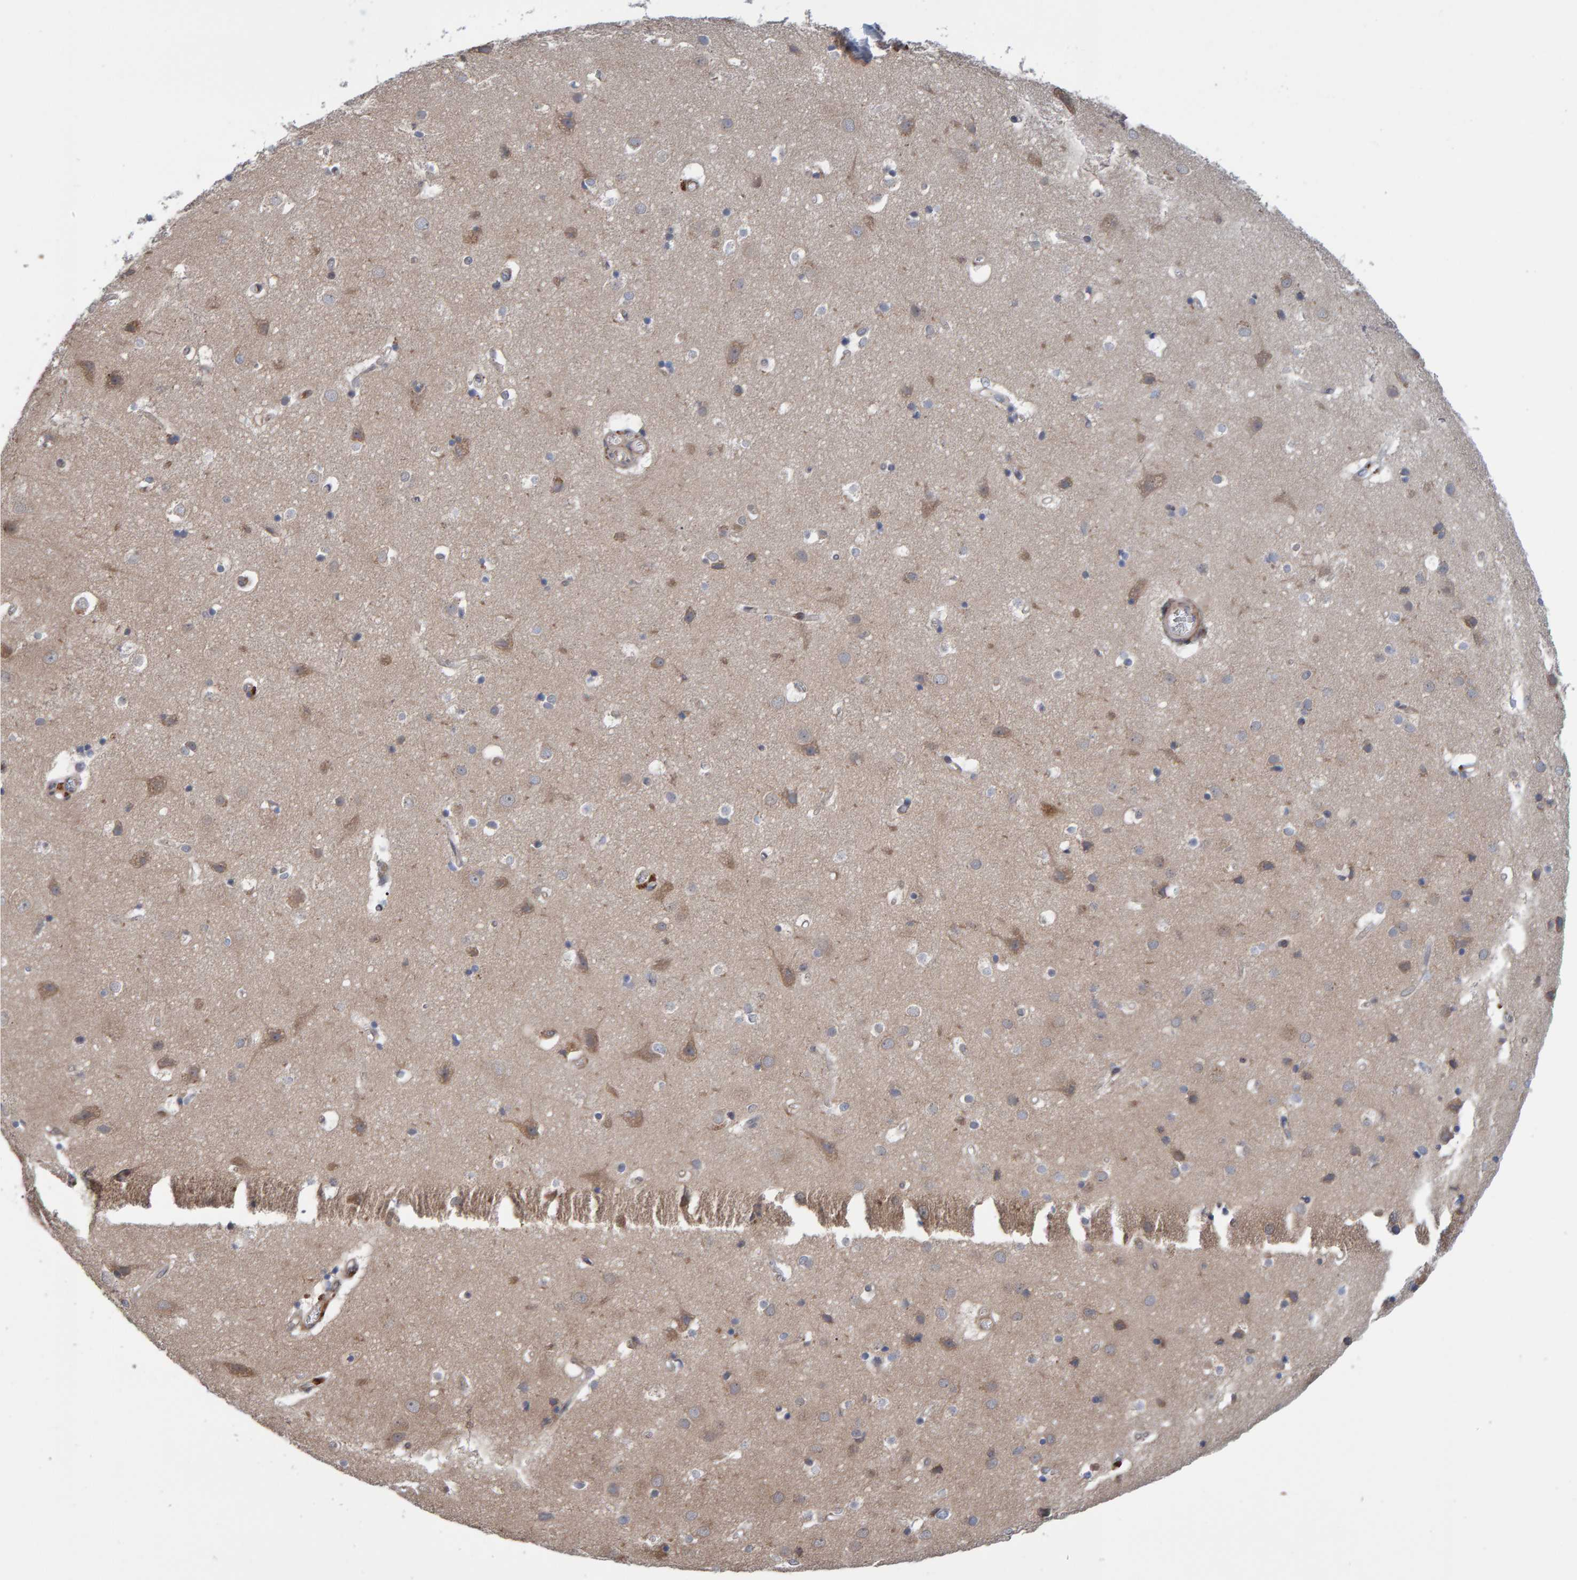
{"staining": {"intensity": "negative", "quantity": "none", "location": "none"}, "tissue": "cerebral cortex", "cell_type": "Endothelial cells", "image_type": "normal", "snomed": [{"axis": "morphology", "description": "Normal tissue, NOS"}, {"axis": "topography", "description": "Cerebral cortex"}], "caption": "IHC of normal cerebral cortex reveals no positivity in endothelial cells. Brightfield microscopy of IHC stained with DAB (3,3'-diaminobenzidine) (brown) and hematoxylin (blue), captured at high magnification.", "gene": "MFSD6L", "patient": {"sex": "male", "age": 54}}